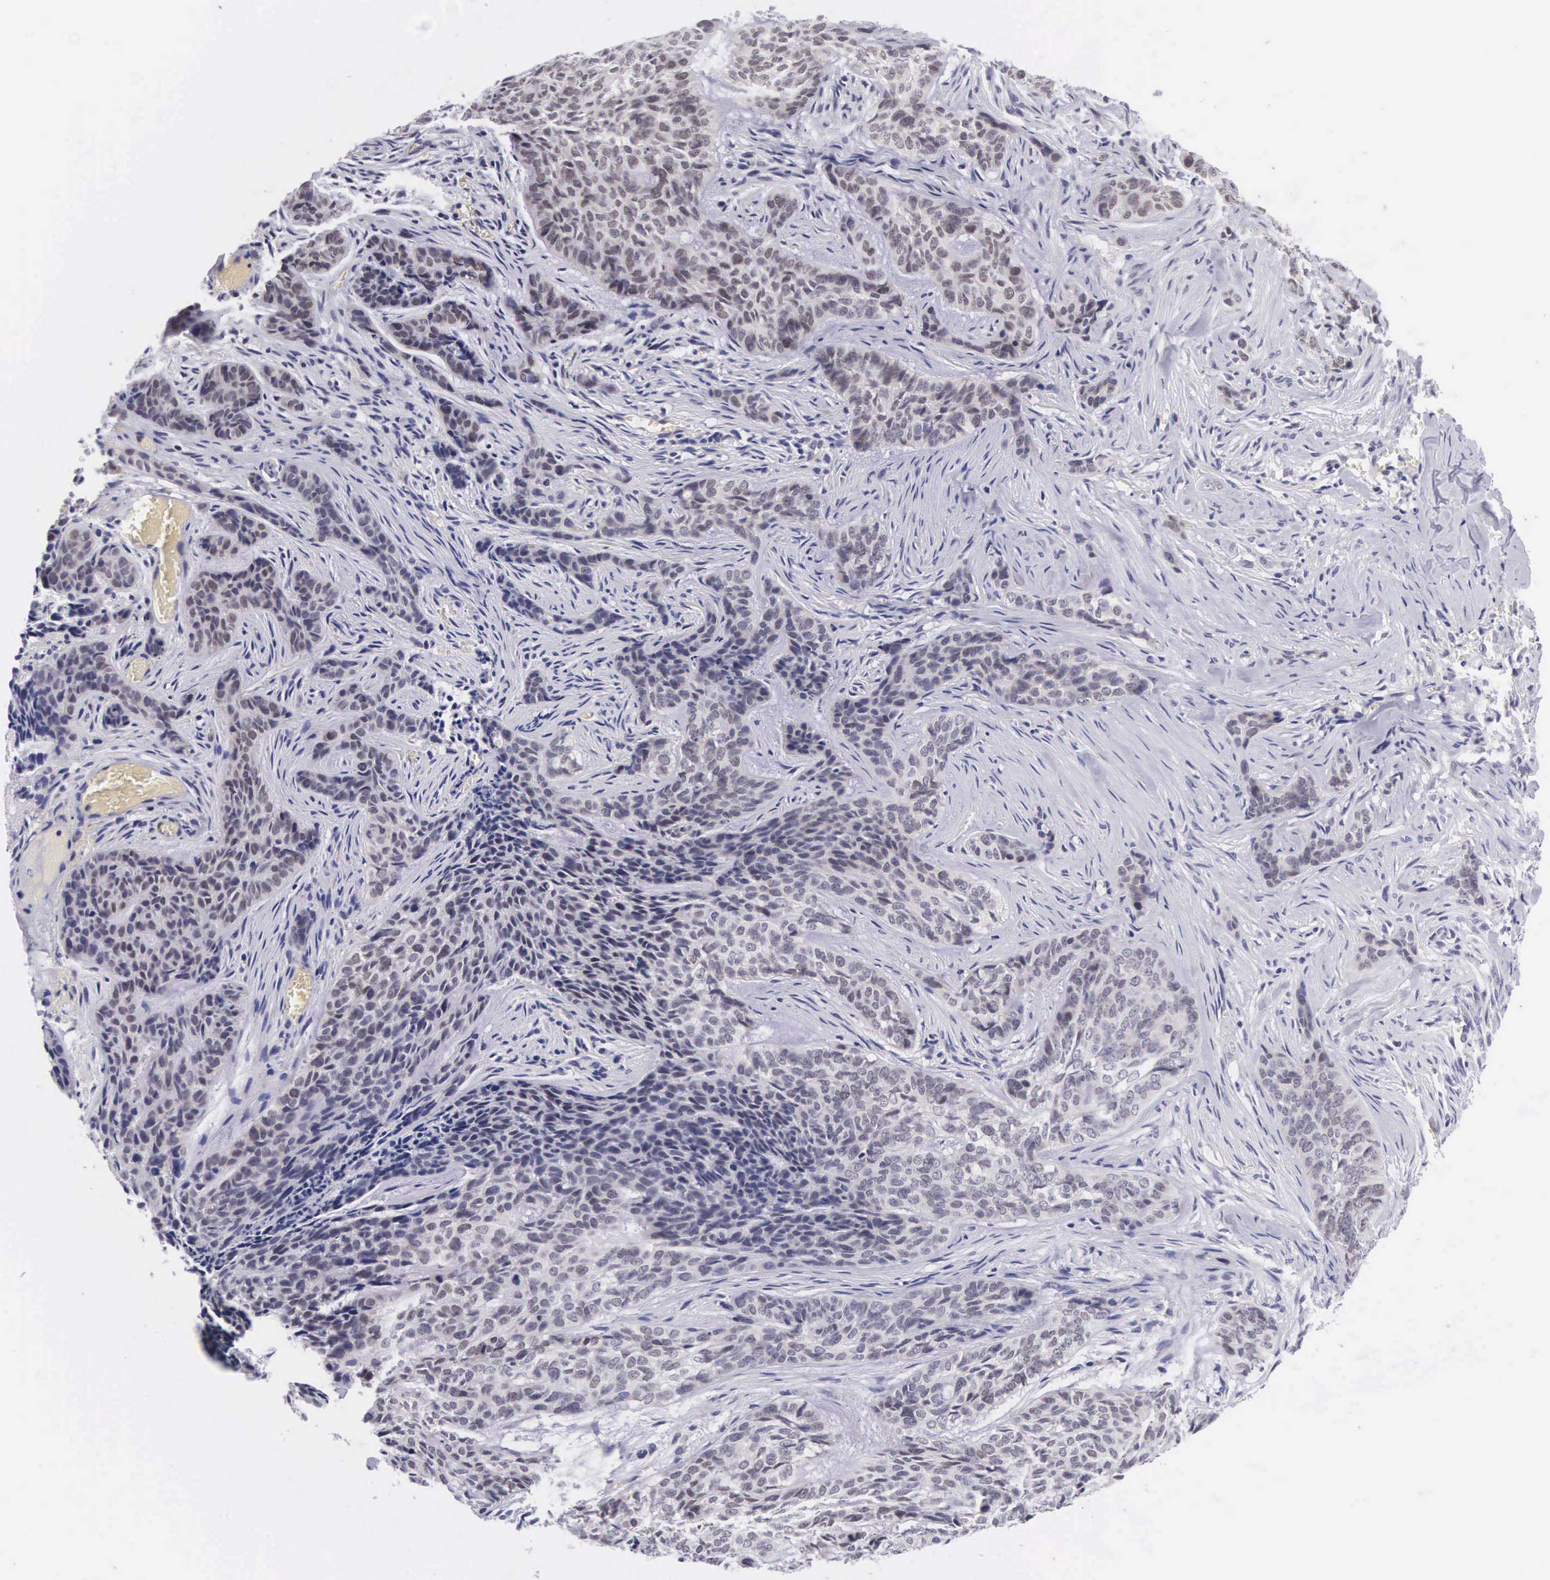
{"staining": {"intensity": "weak", "quantity": "<25%", "location": "cytoplasmic/membranous"}, "tissue": "skin cancer", "cell_type": "Tumor cells", "image_type": "cancer", "snomed": [{"axis": "morphology", "description": "Normal tissue, NOS"}, {"axis": "morphology", "description": "Basal cell carcinoma"}, {"axis": "topography", "description": "Skin"}], "caption": "The immunohistochemistry histopathology image has no significant expression in tumor cells of basal cell carcinoma (skin) tissue. (Brightfield microscopy of DAB IHC at high magnification).", "gene": "SOX11", "patient": {"sex": "female", "age": 65}}